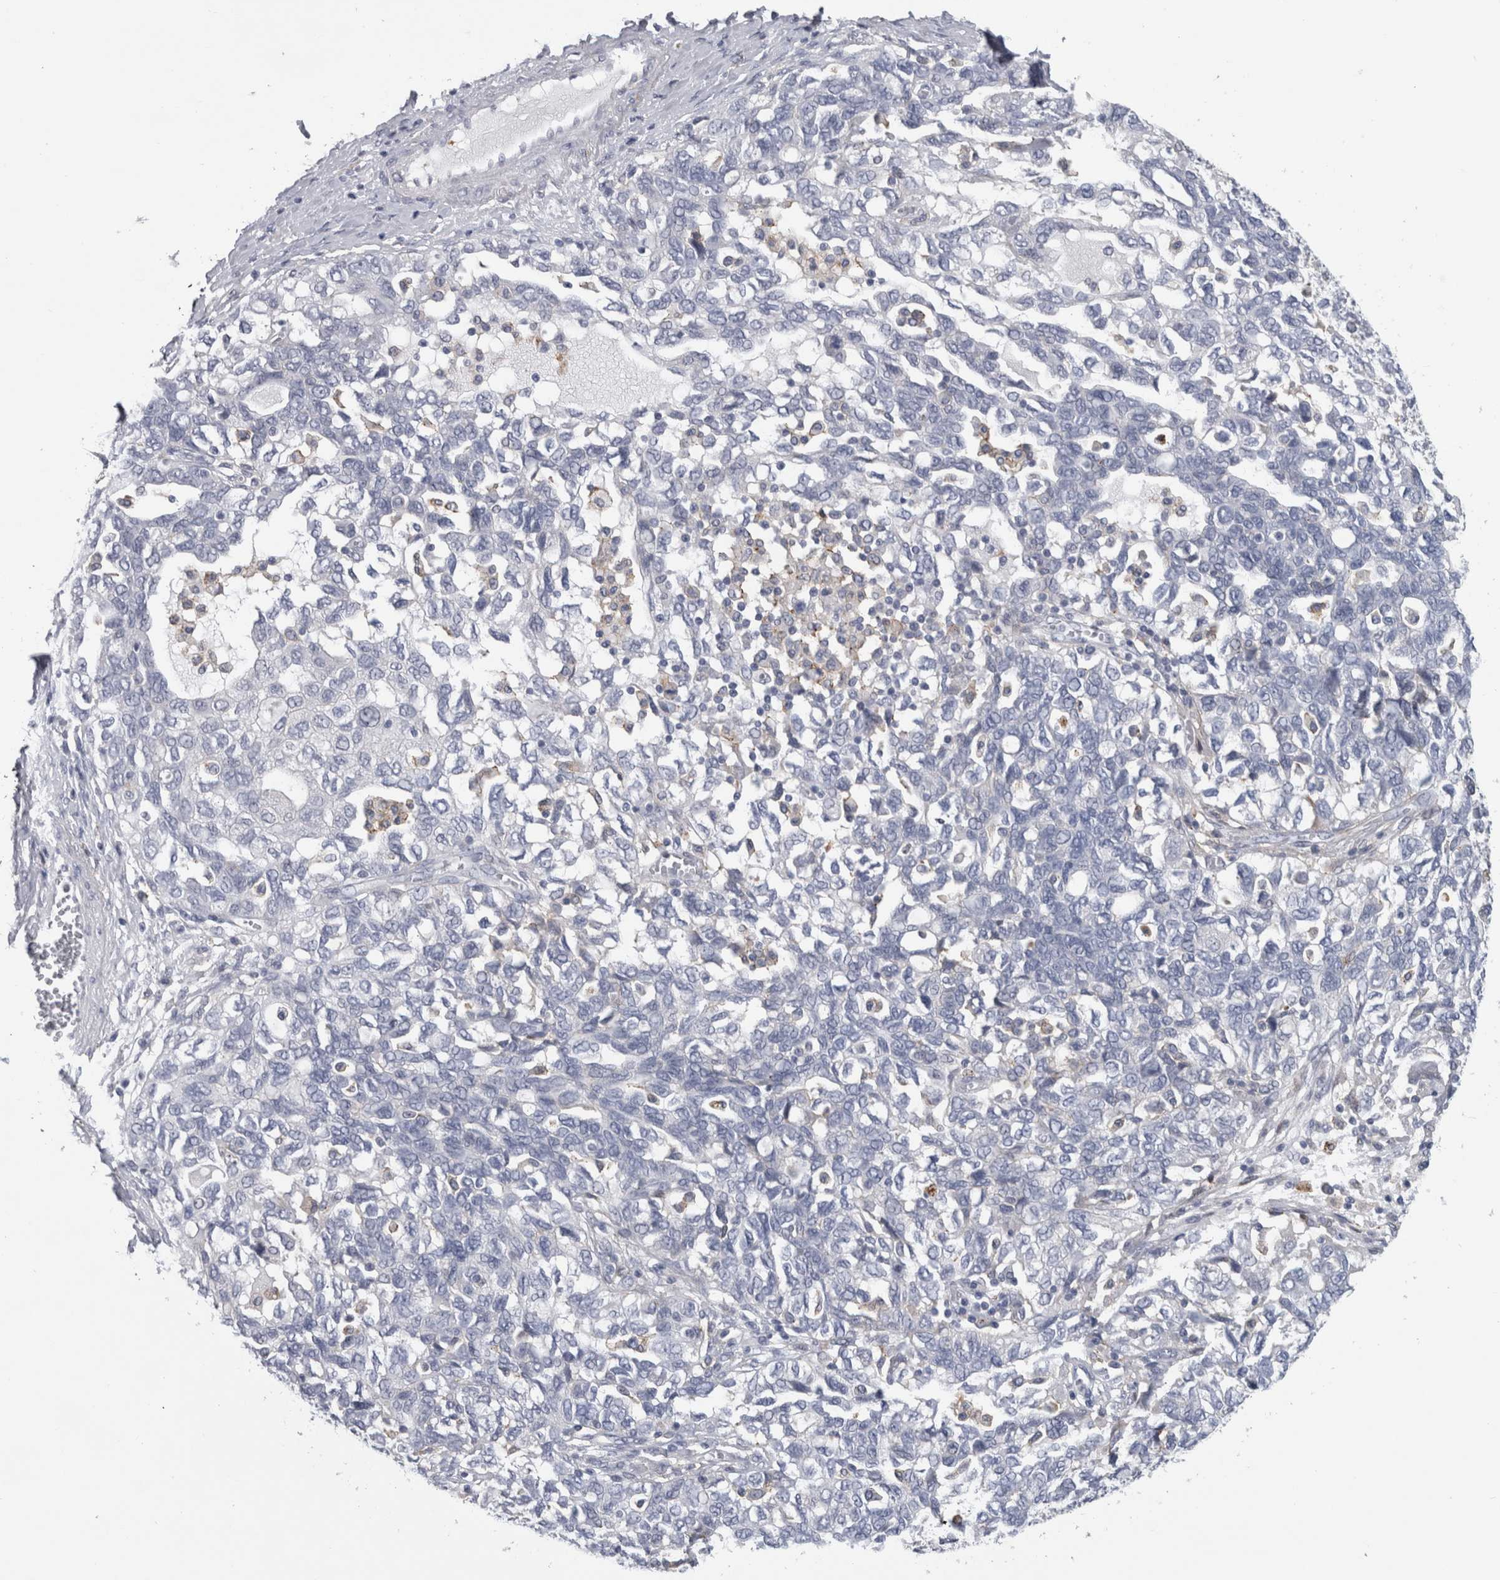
{"staining": {"intensity": "negative", "quantity": "none", "location": "none"}, "tissue": "ovarian cancer", "cell_type": "Tumor cells", "image_type": "cancer", "snomed": [{"axis": "morphology", "description": "Carcinoma, NOS"}, {"axis": "morphology", "description": "Cystadenocarcinoma, serous, NOS"}, {"axis": "topography", "description": "Ovary"}], "caption": "High power microscopy histopathology image of an immunohistochemistry (IHC) image of ovarian serous cystadenocarcinoma, revealing no significant expression in tumor cells. (DAB (3,3'-diaminobenzidine) immunohistochemistry, high magnification).", "gene": "DNAJC24", "patient": {"sex": "female", "age": 69}}